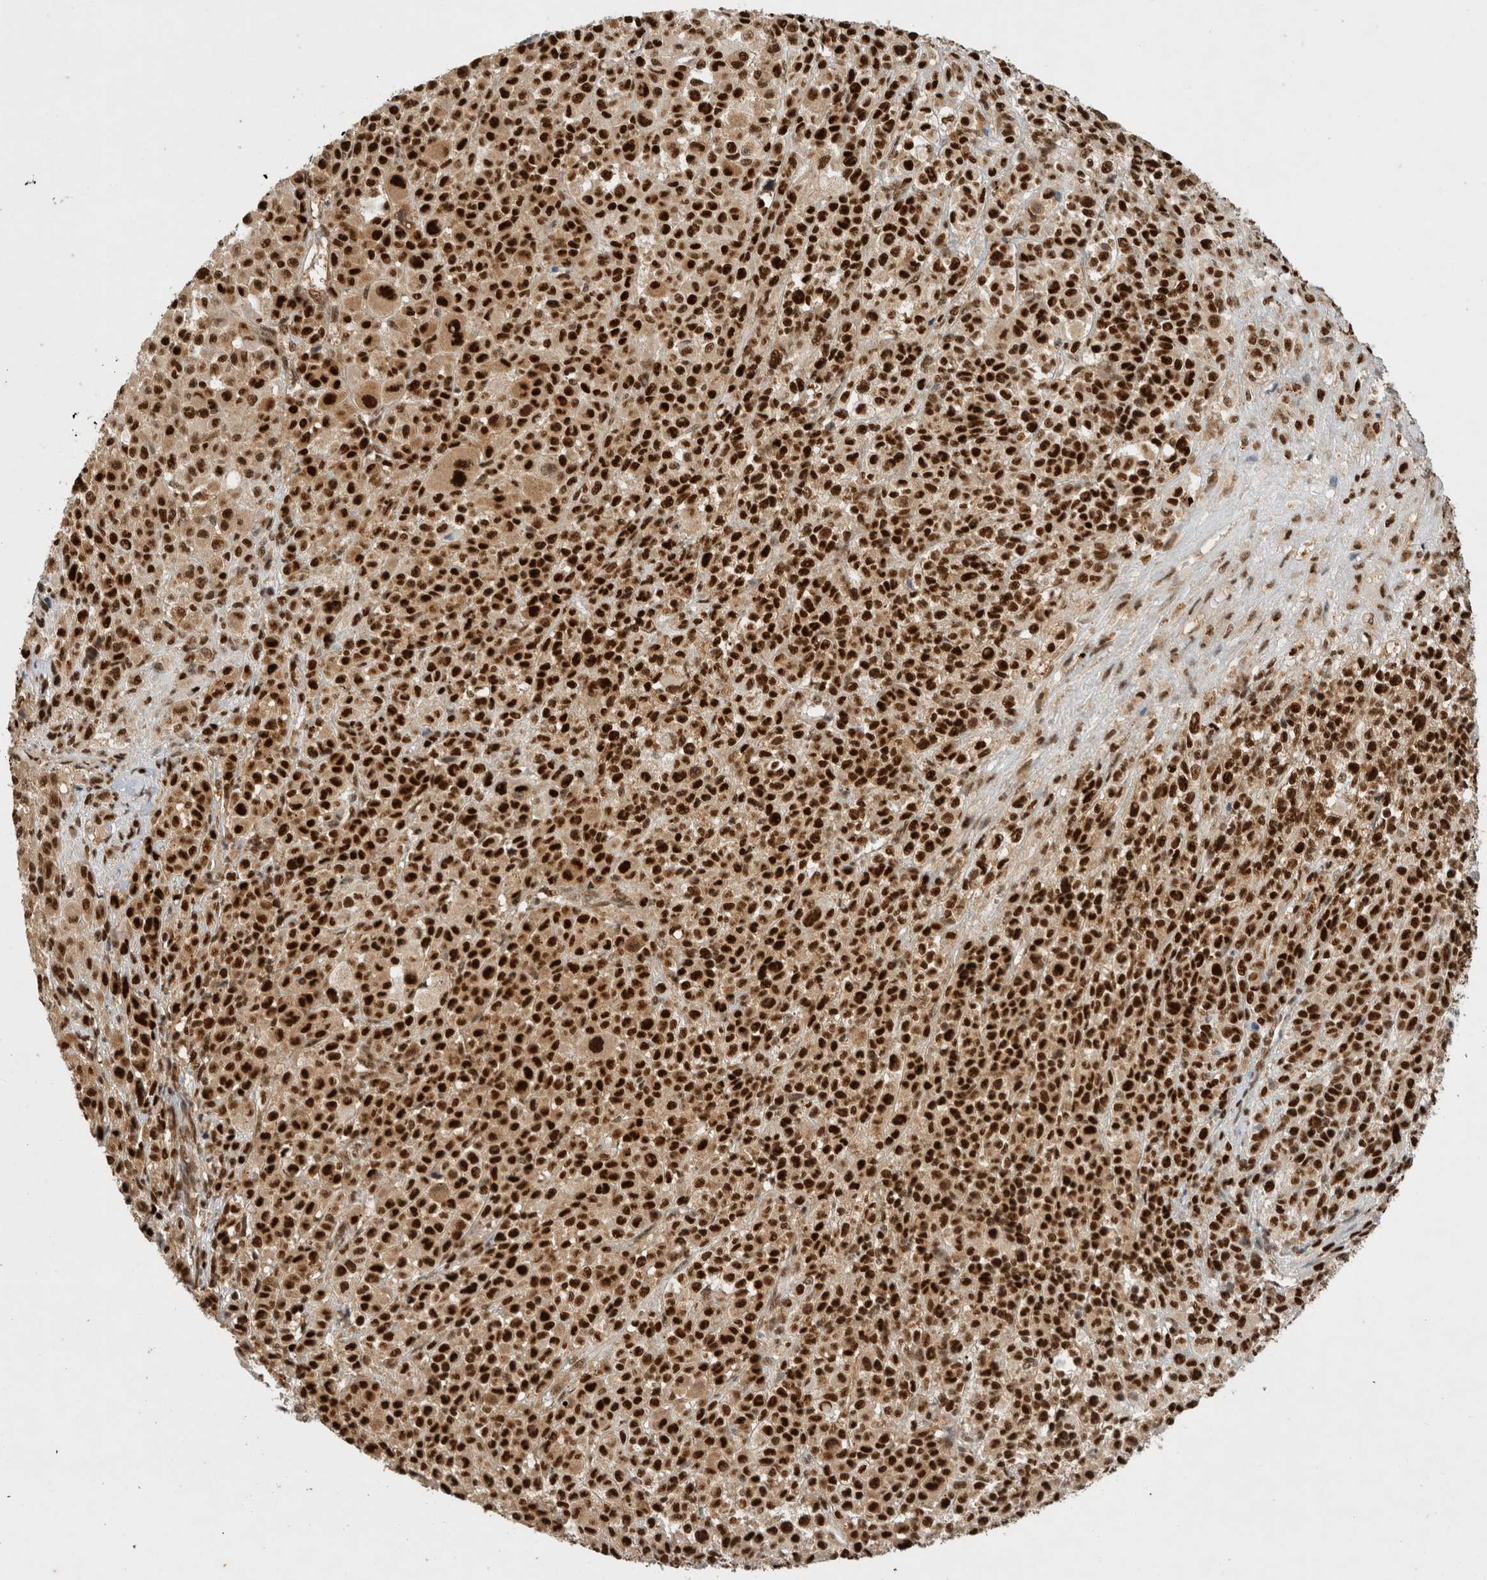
{"staining": {"intensity": "strong", "quantity": ">75%", "location": "nuclear"}, "tissue": "melanoma", "cell_type": "Tumor cells", "image_type": "cancer", "snomed": [{"axis": "morphology", "description": "Malignant melanoma, Metastatic site"}, {"axis": "topography", "description": "Skin"}], "caption": "IHC micrograph of neoplastic tissue: human melanoma stained using immunohistochemistry (IHC) demonstrates high levels of strong protein expression localized specifically in the nuclear of tumor cells, appearing as a nuclear brown color.", "gene": "SNRNP40", "patient": {"sex": "female", "age": 74}}